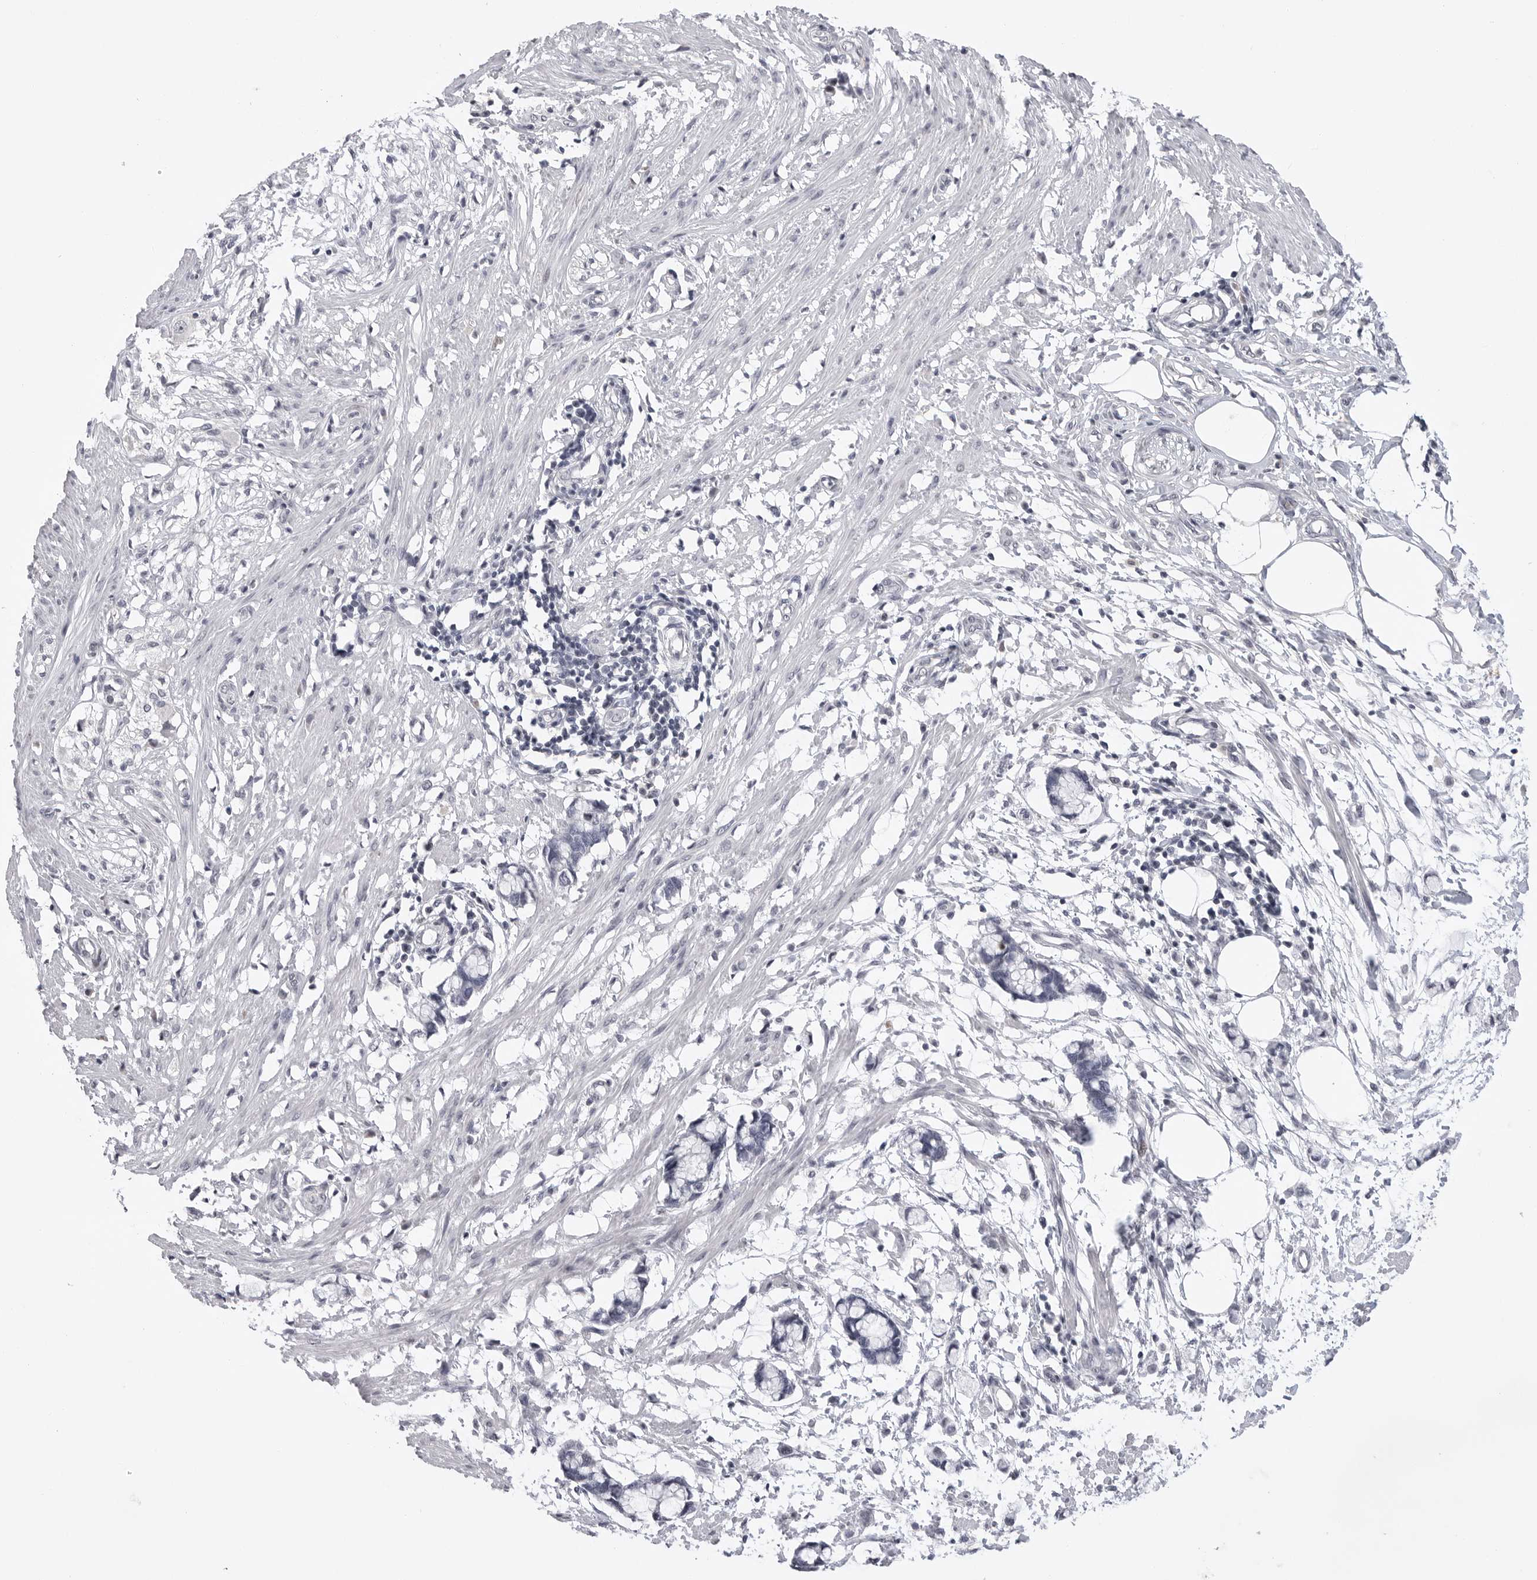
{"staining": {"intensity": "negative", "quantity": "none", "location": "none"}, "tissue": "smooth muscle", "cell_type": "Smooth muscle cells", "image_type": "normal", "snomed": [{"axis": "morphology", "description": "Normal tissue, NOS"}, {"axis": "morphology", "description": "Adenocarcinoma, NOS"}, {"axis": "topography", "description": "Smooth muscle"}, {"axis": "topography", "description": "Colon"}], "caption": "IHC histopathology image of unremarkable human smooth muscle stained for a protein (brown), which displays no expression in smooth muscle cells.", "gene": "FBXO43", "patient": {"sex": "male", "age": 14}}